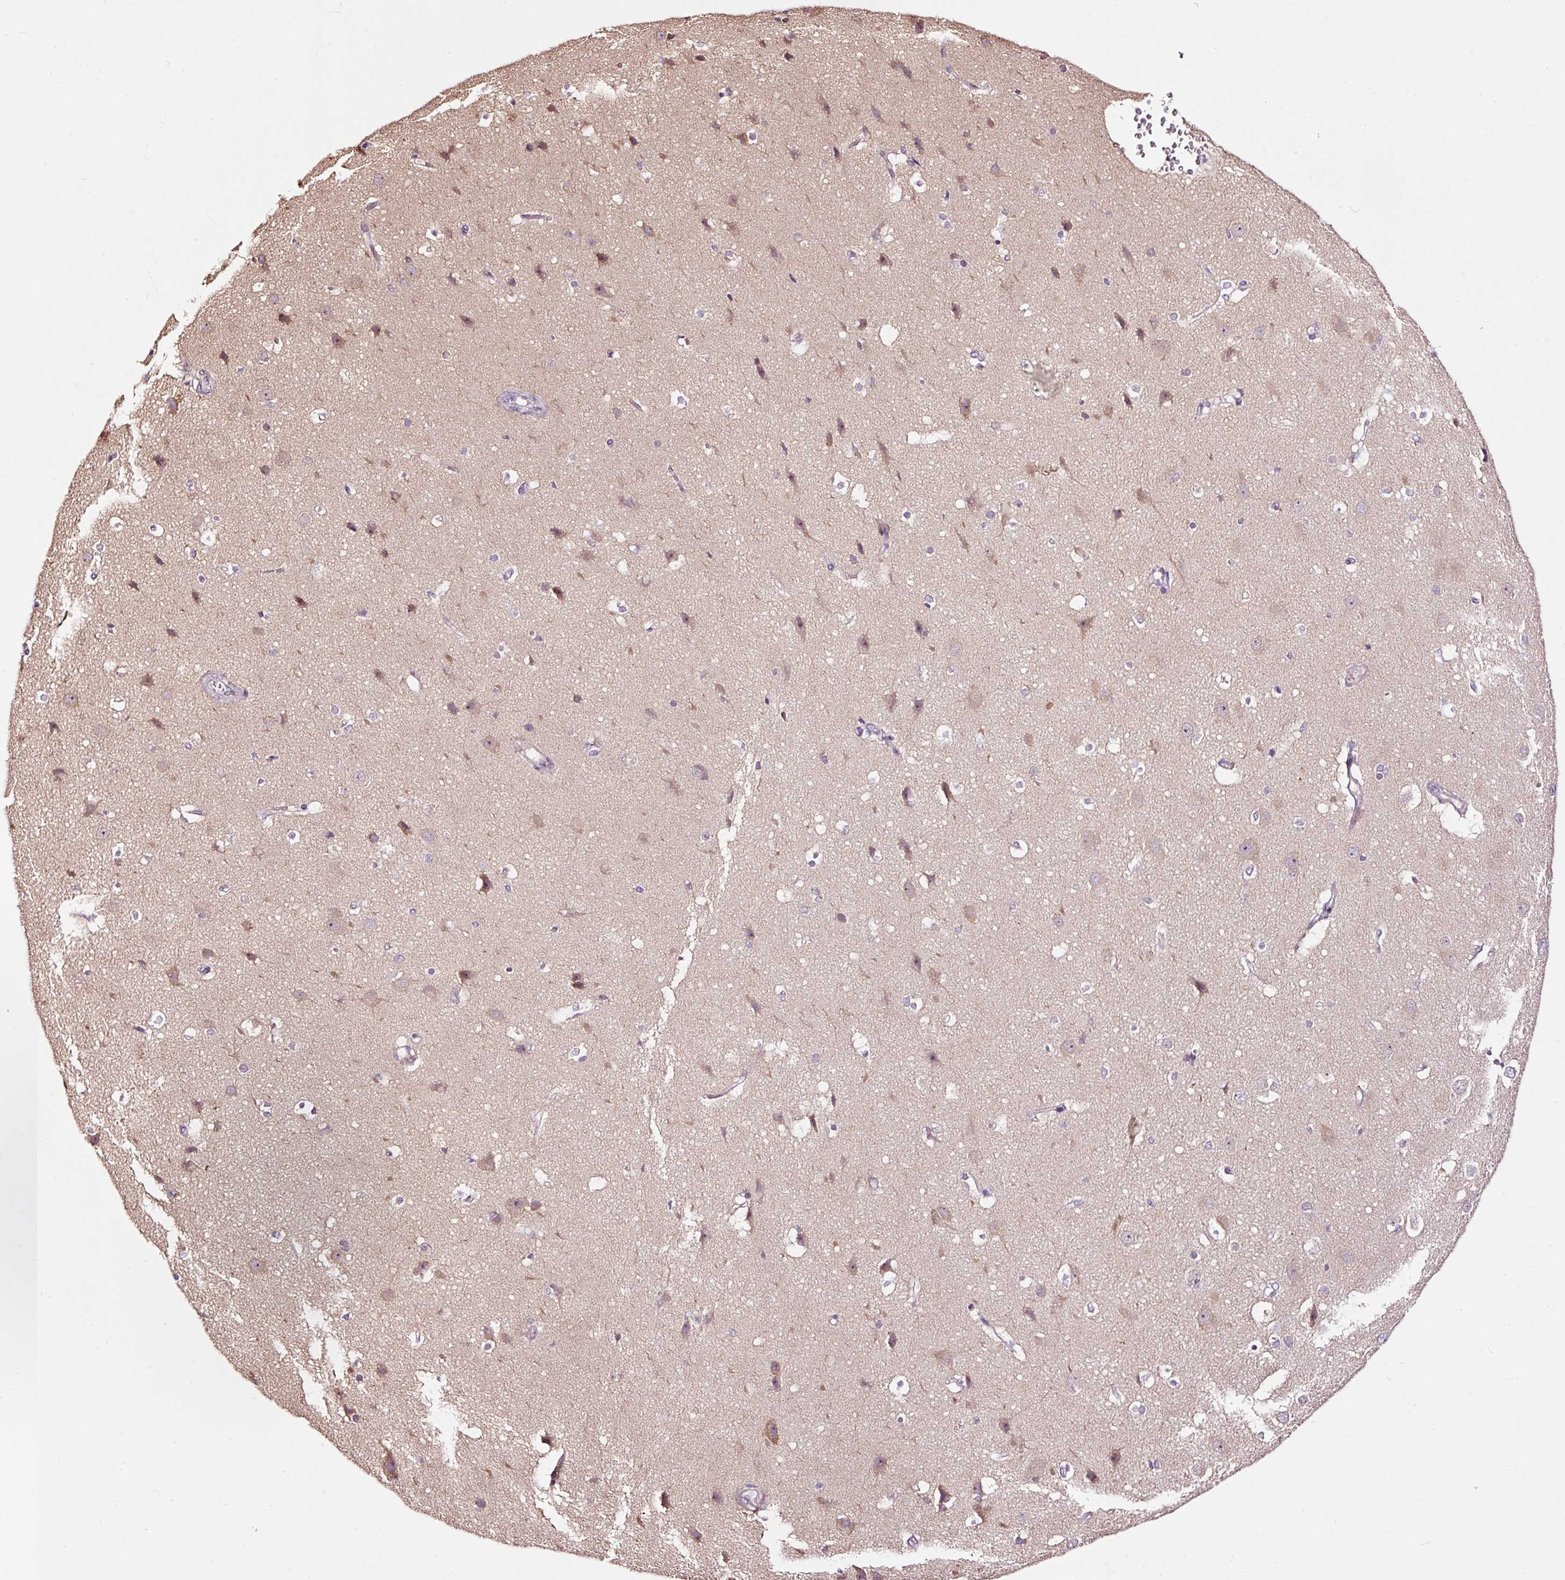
{"staining": {"intensity": "moderate", "quantity": "<25%", "location": "cytoplasmic/membranous"}, "tissue": "cerebral cortex", "cell_type": "Endothelial cells", "image_type": "normal", "snomed": [{"axis": "morphology", "description": "Normal tissue, NOS"}, {"axis": "topography", "description": "Cerebral cortex"}], "caption": "Protein expression analysis of benign human cerebral cortex reveals moderate cytoplasmic/membranous staining in about <25% of endothelial cells. (DAB (3,3'-diaminobenzidine) IHC with brightfield microscopy, high magnification).", "gene": "UTP14A", "patient": {"sex": "male", "age": 37}}